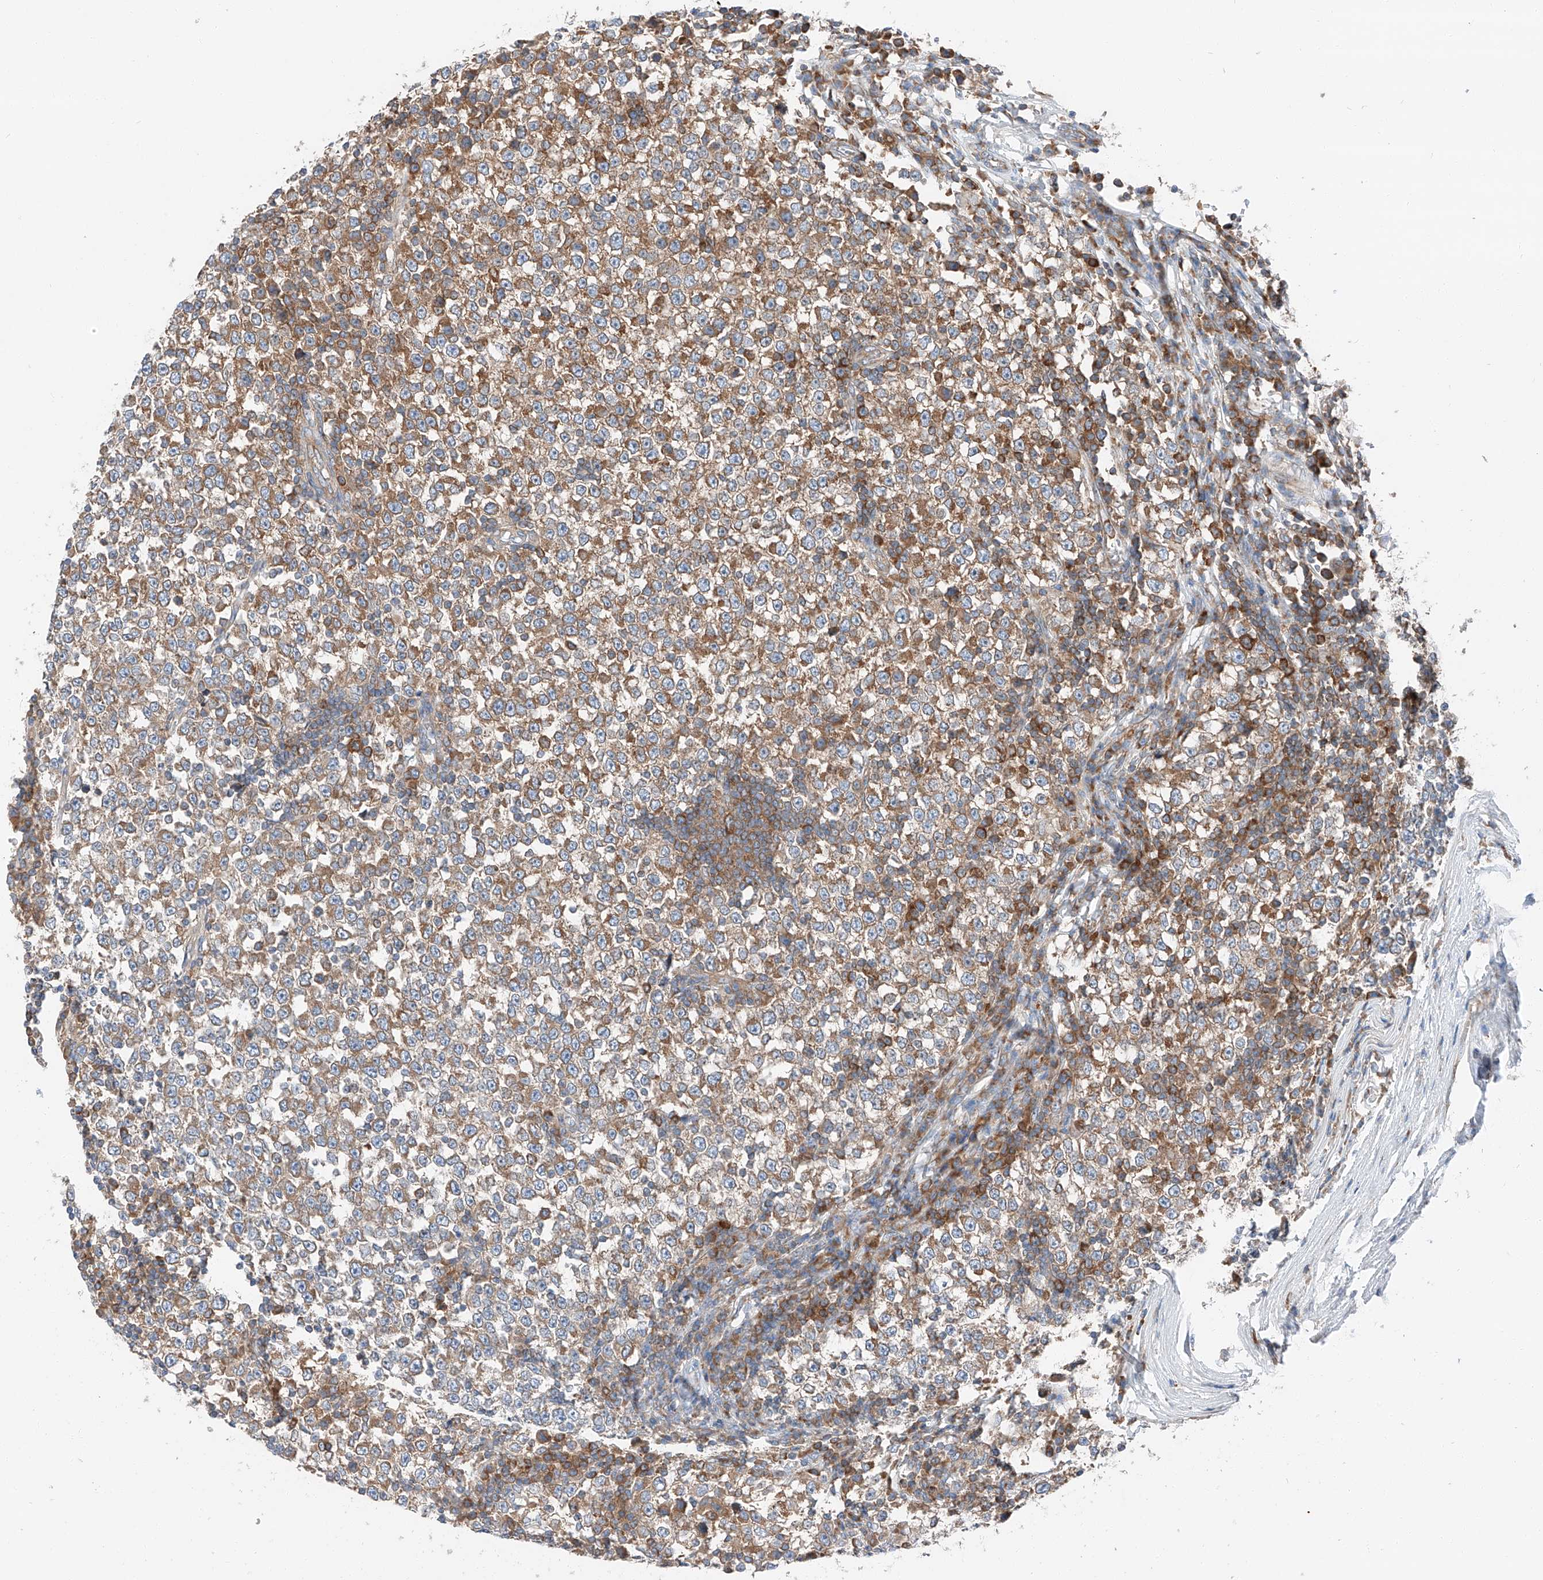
{"staining": {"intensity": "moderate", "quantity": "25%-75%", "location": "cytoplasmic/membranous"}, "tissue": "testis cancer", "cell_type": "Tumor cells", "image_type": "cancer", "snomed": [{"axis": "morphology", "description": "Seminoma, NOS"}, {"axis": "topography", "description": "Testis"}], "caption": "Immunohistochemistry photomicrograph of neoplastic tissue: human testis cancer (seminoma) stained using immunohistochemistry (IHC) shows medium levels of moderate protein expression localized specifically in the cytoplasmic/membranous of tumor cells, appearing as a cytoplasmic/membranous brown color.", "gene": "ZC3H15", "patient": {"sex": "male", "age": 65}}